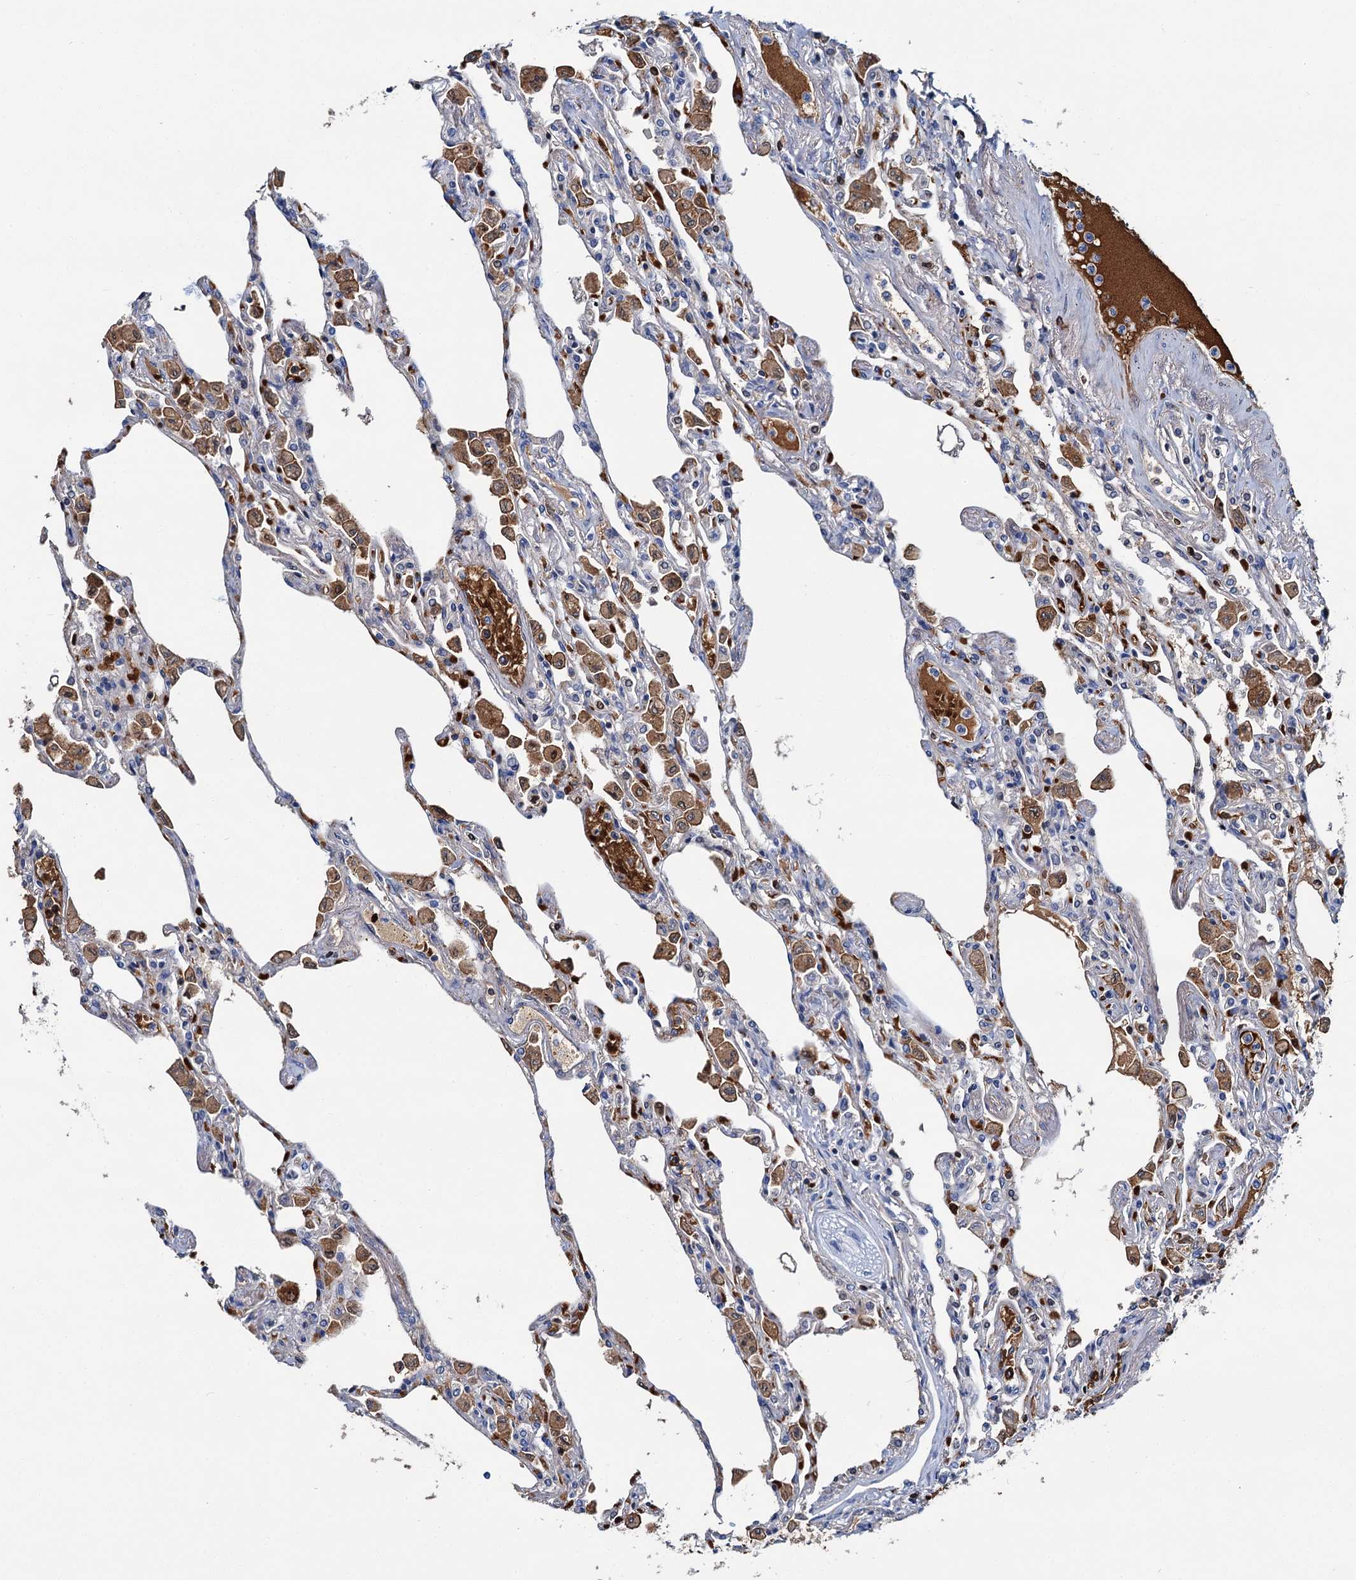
{"staining": {"intensity": "negative", "quantity": "none", "location": "none"}, "tissue": "lung", "cell_type": "Alveolar cells", "image_type": "normal", "snomed": [{"axis": "morphology", "description": "Normal tissue, NOS"}, {"axis": "topography", "description": "Bronchus"}, {"axis": "topography", "description": "Lung"}], "caption": "A high-resolution micrograph shows IHC staining of benign lung, which displays no significant positivity in alveolar cells. (DAB immunohistochemistry (IHC), high magnification).", "gene": "ATG2A", "patient": {"sex": "female", "age": 49}}